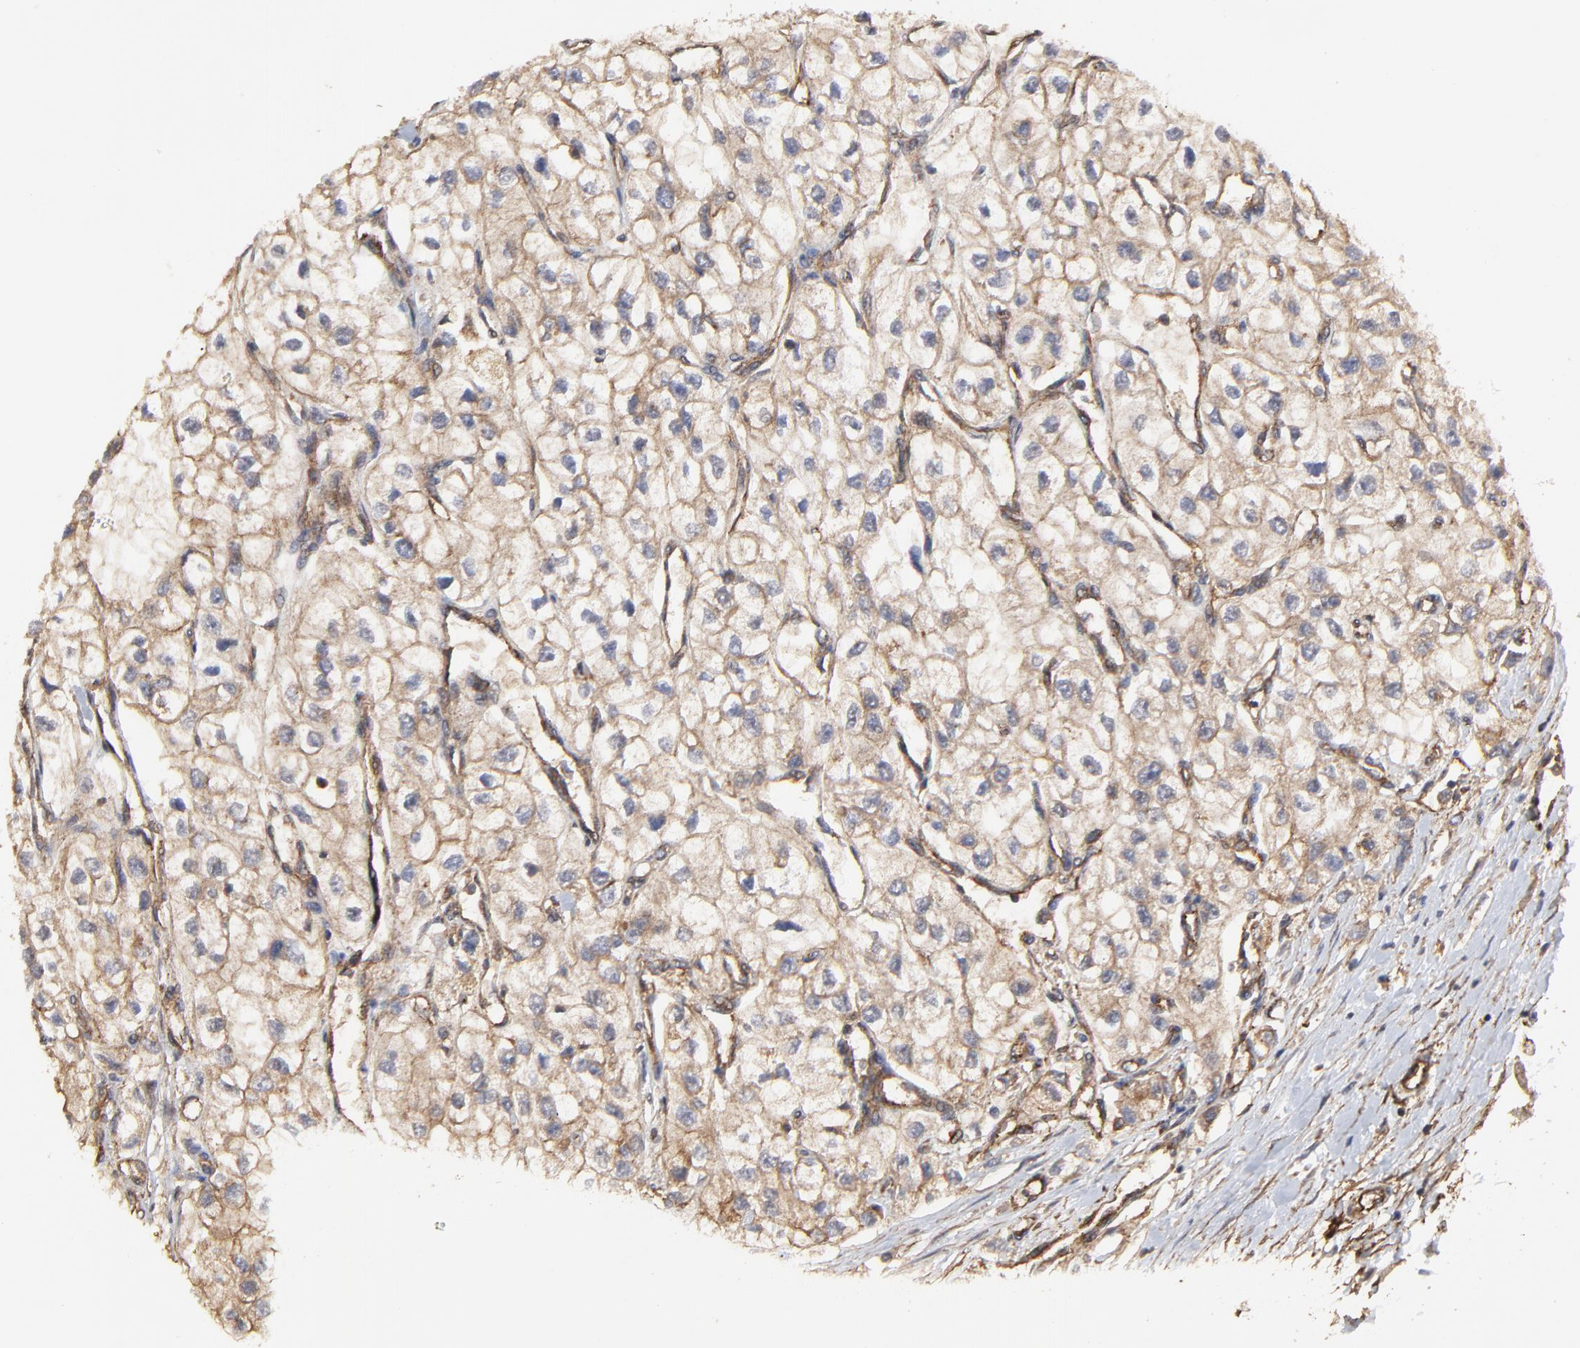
{"staining": {"intensity": "moderate", "quantity": "25%-75%", "location": "cytoplasmic/membranous"}, "tissue": "renal cancer", "cell_type": "Tumor cells", "image_type": "cancer", "snomed": [{"axis": "morphology", "description": "Adenocarcinoma, NOS"}, {"axis": "topography", "description": "Kidney"}], "caption": "Approximately 25%-75% of tumor cells in renal cancer (adenocarcinoma) display moderate cytoplasmic/membranous protein positivity as visualized by brown immunohistochemical staining.", "gene": "ARMT1", "patient": {"sex": "male", "age": 57}}